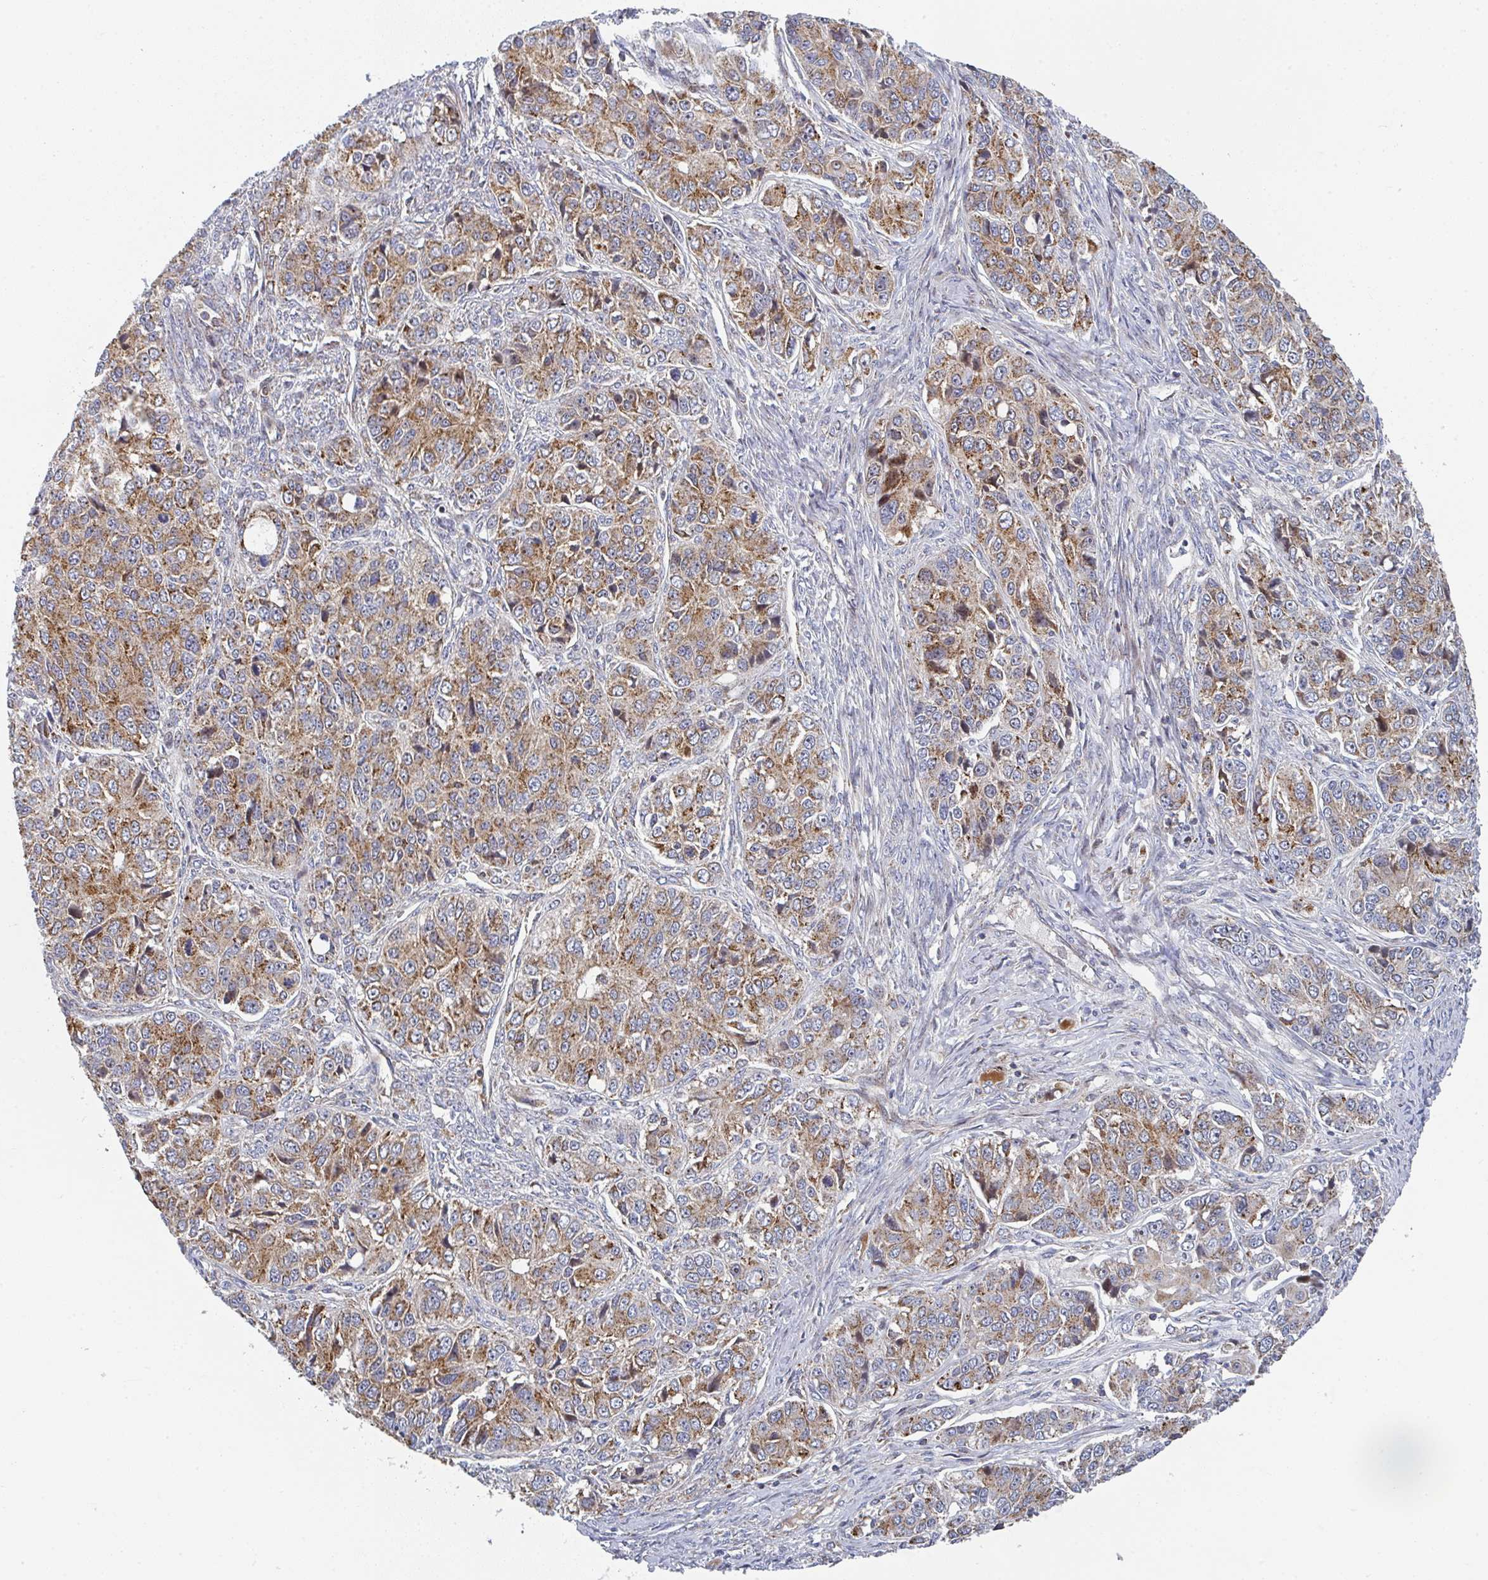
{"staining": {"intensity": "moderate", "quantity": ">75%", "location": "cytoplasmic/membranous"}, "tissue": "ovarian cancer", "cell_type": "Tumor cells", "image_type": "cancer", "snomed": [{"axis": "morphology", "description": "Carcinoma, endometroid"}, {"axis": "topography", "description": "Ovary"}], "caption": "Ovarian endometroid carcinoma stained with a brown dye reveals moderate cytoplasmic/membranous positive expression in about >75% of tumor cells.", "gene": "ZNF644", "patient": {"sex": "female", "age": 51}}